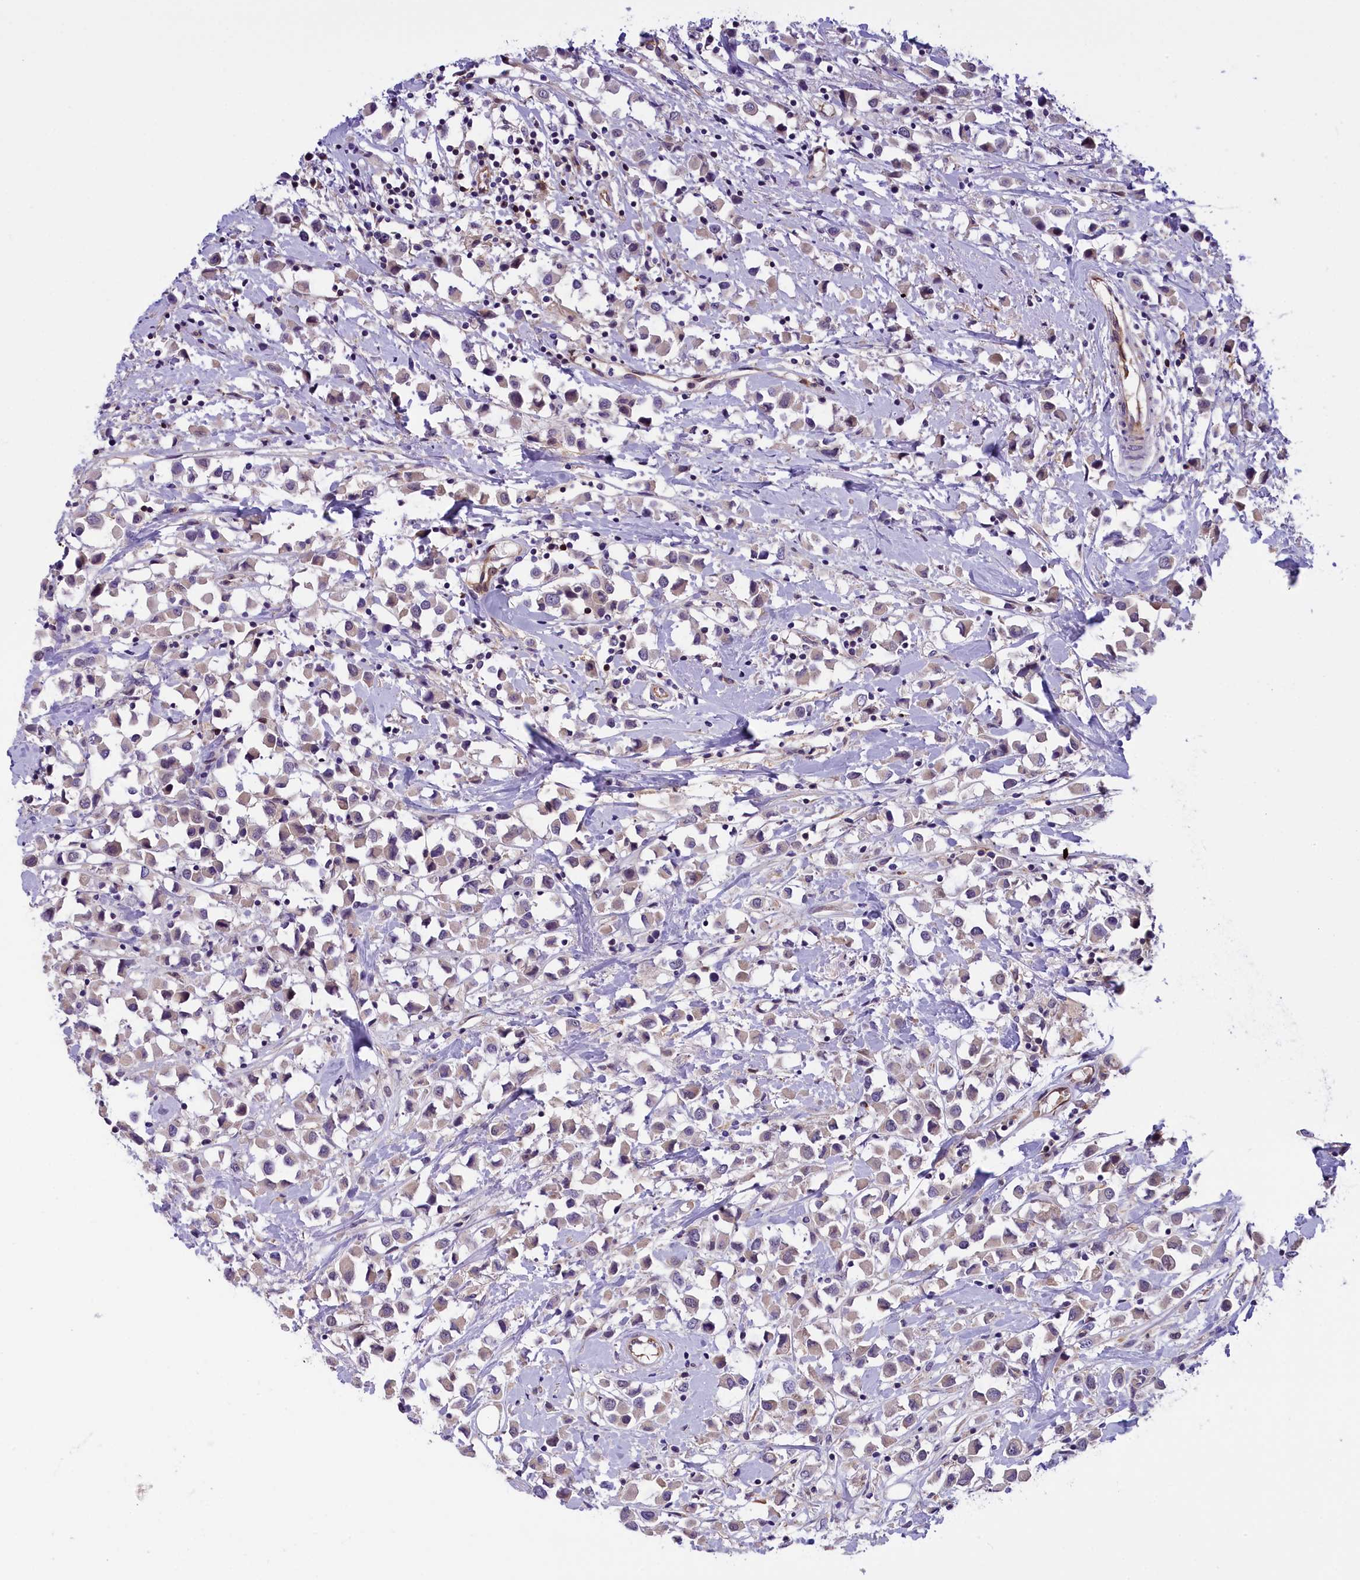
{"staining": {"intensity": "weak", "quantity": "<25%", "location": "cytoplasmic/membranous"}, "tissue": "breast cancer", "cell_type": "Tumor cells", "image_type": "cancer", "snomed": [{"axis": "morphology", "description": "Duct carcinoma"}, {"axis": "topography", "description": "Breast"}], "caption": "A histopathology image of human breast cancer (intraductal carcinoma) is negative for staining in tumor cells.", "gene": "CCDC32", "patient": {"sex": "female", "age": 61}}